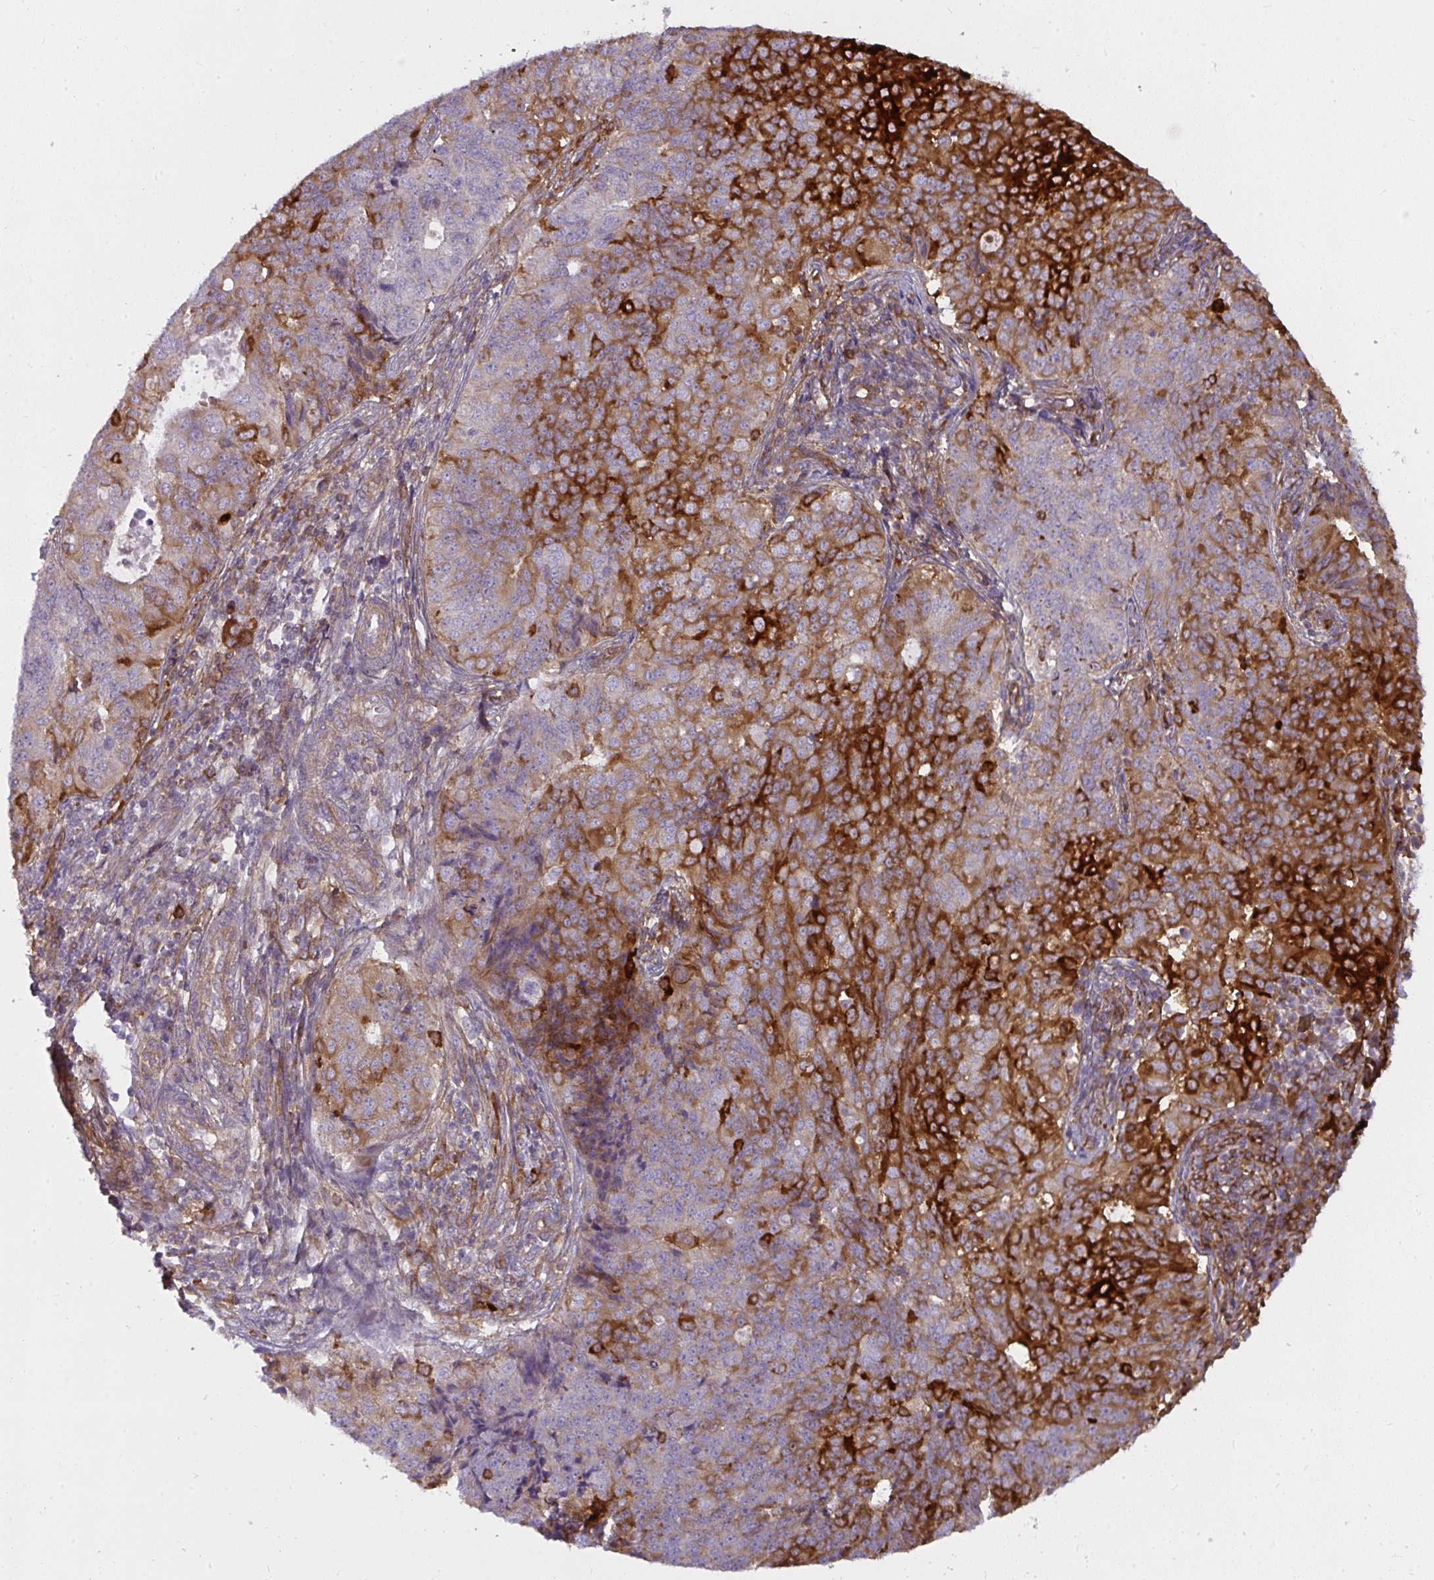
{"staining": {"intensity": "strong", "quantity": "25%-75%", "location": "cytoplasmic/membranous"}, "tissue": "endometrial cancer", "cell_type": "Tumor cells", "image_type": "cancer", "snomed": [{"axis": "morphology", "description": "Adenocarcinoma, NOS"}, {"axis": "topography", "description": "Endometrium"}], "caption": "Human endometrial cancer (adenocarcinoma) stained with a protein marker displays strong staining in tumor cells.", "gene": "IFIT3", "patient": {"sex": "female", "age": 43}}